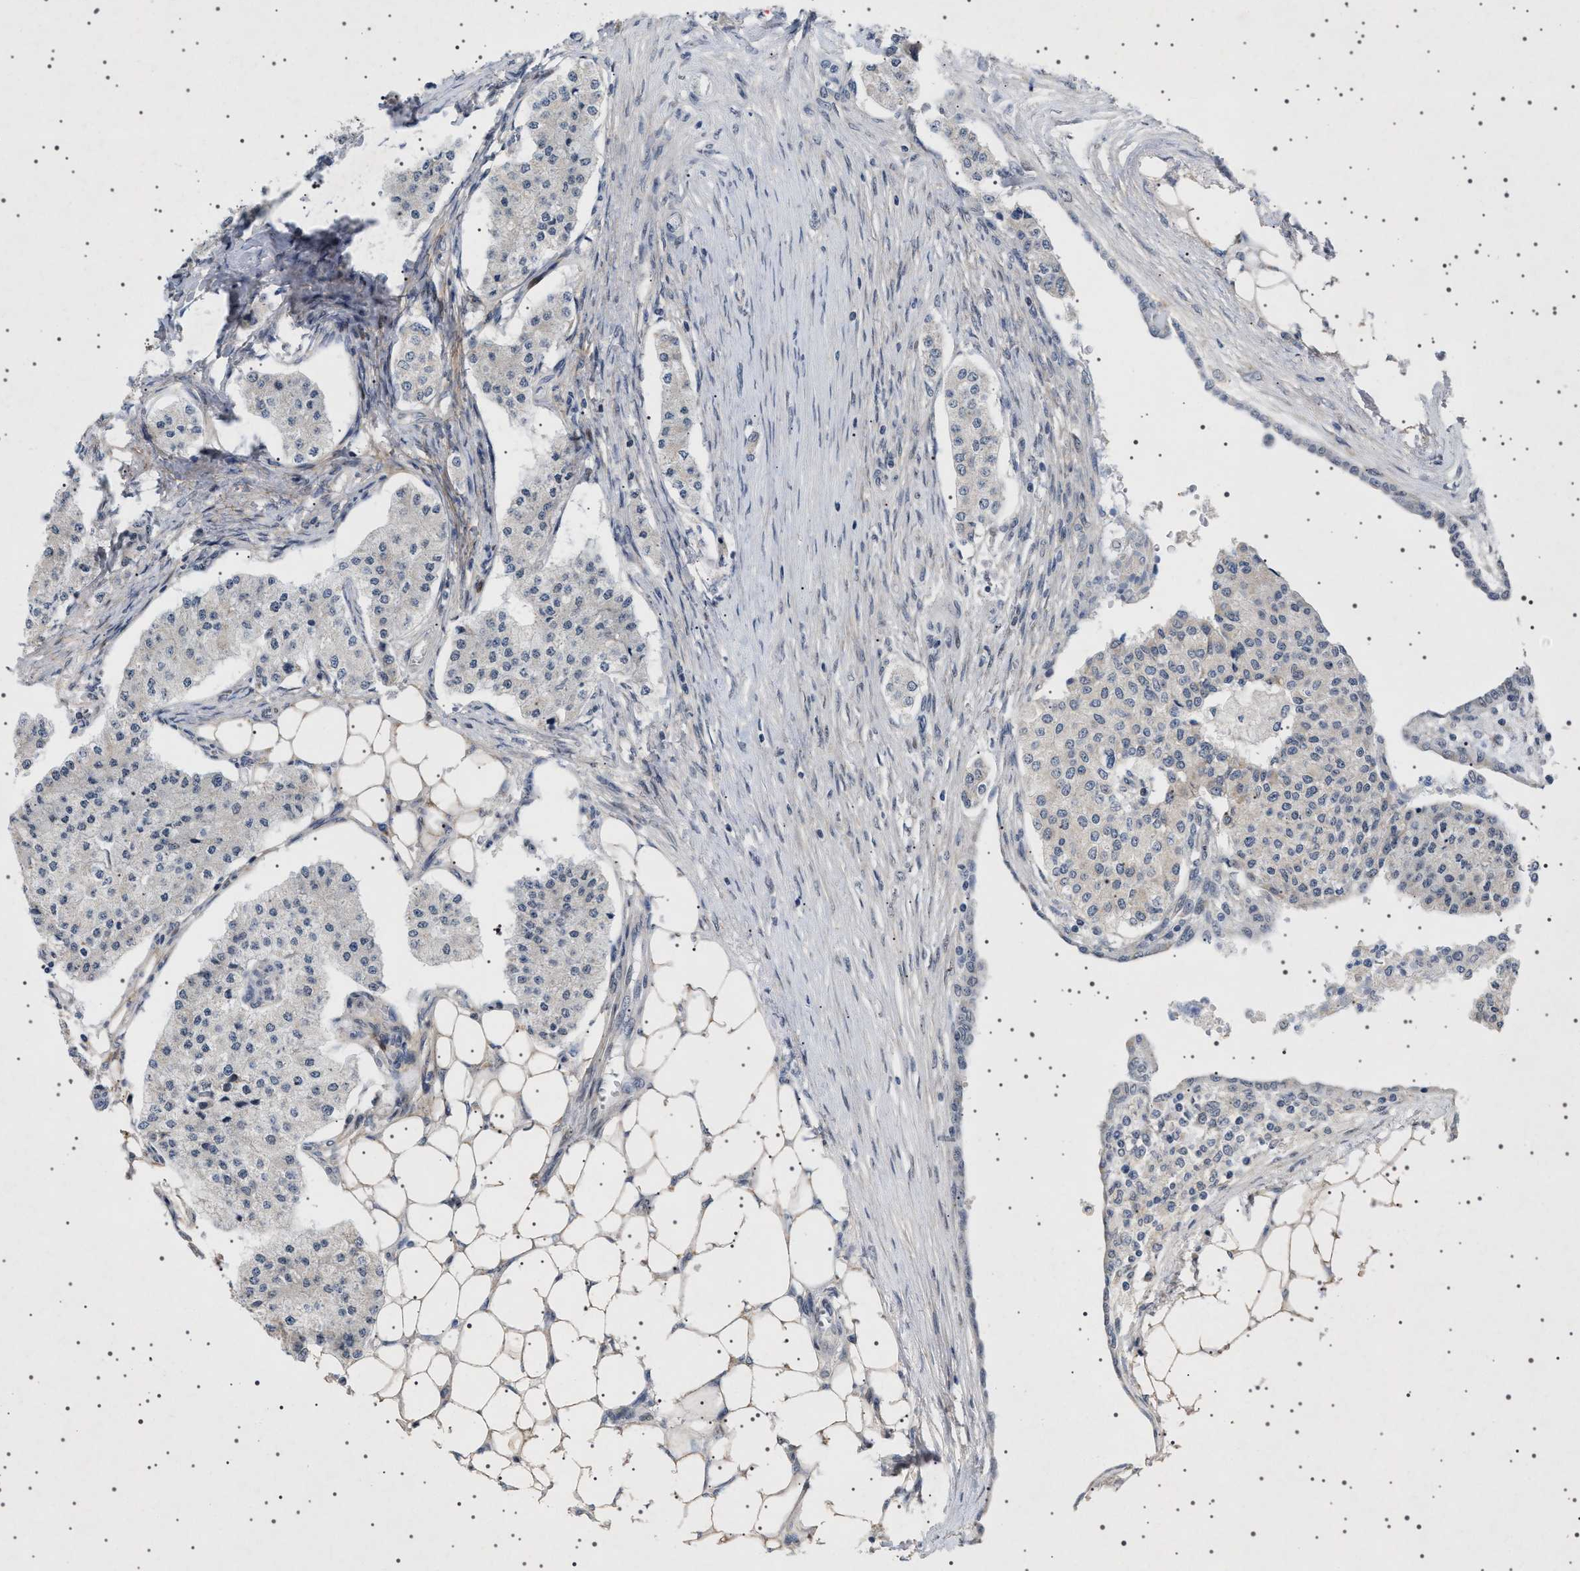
{"staining": {"intensity": "negative", "quantity": "none", "location": "none"}, "tissue": "carcinoid", "cell_type": "Tumor cells", "image_type": "cancer", "snomed": [{"axis": "morphology", "description": "Carcinoid, malignant, NOS"}, {"axis": "topography", "description": "Colon"}], "caption": "Human carcinoid (malignant) stained for a protein using IHC displays no expression in tumor cells.", "gene": "HTR1A", "patient": {"sex": "female", "age": 52}}